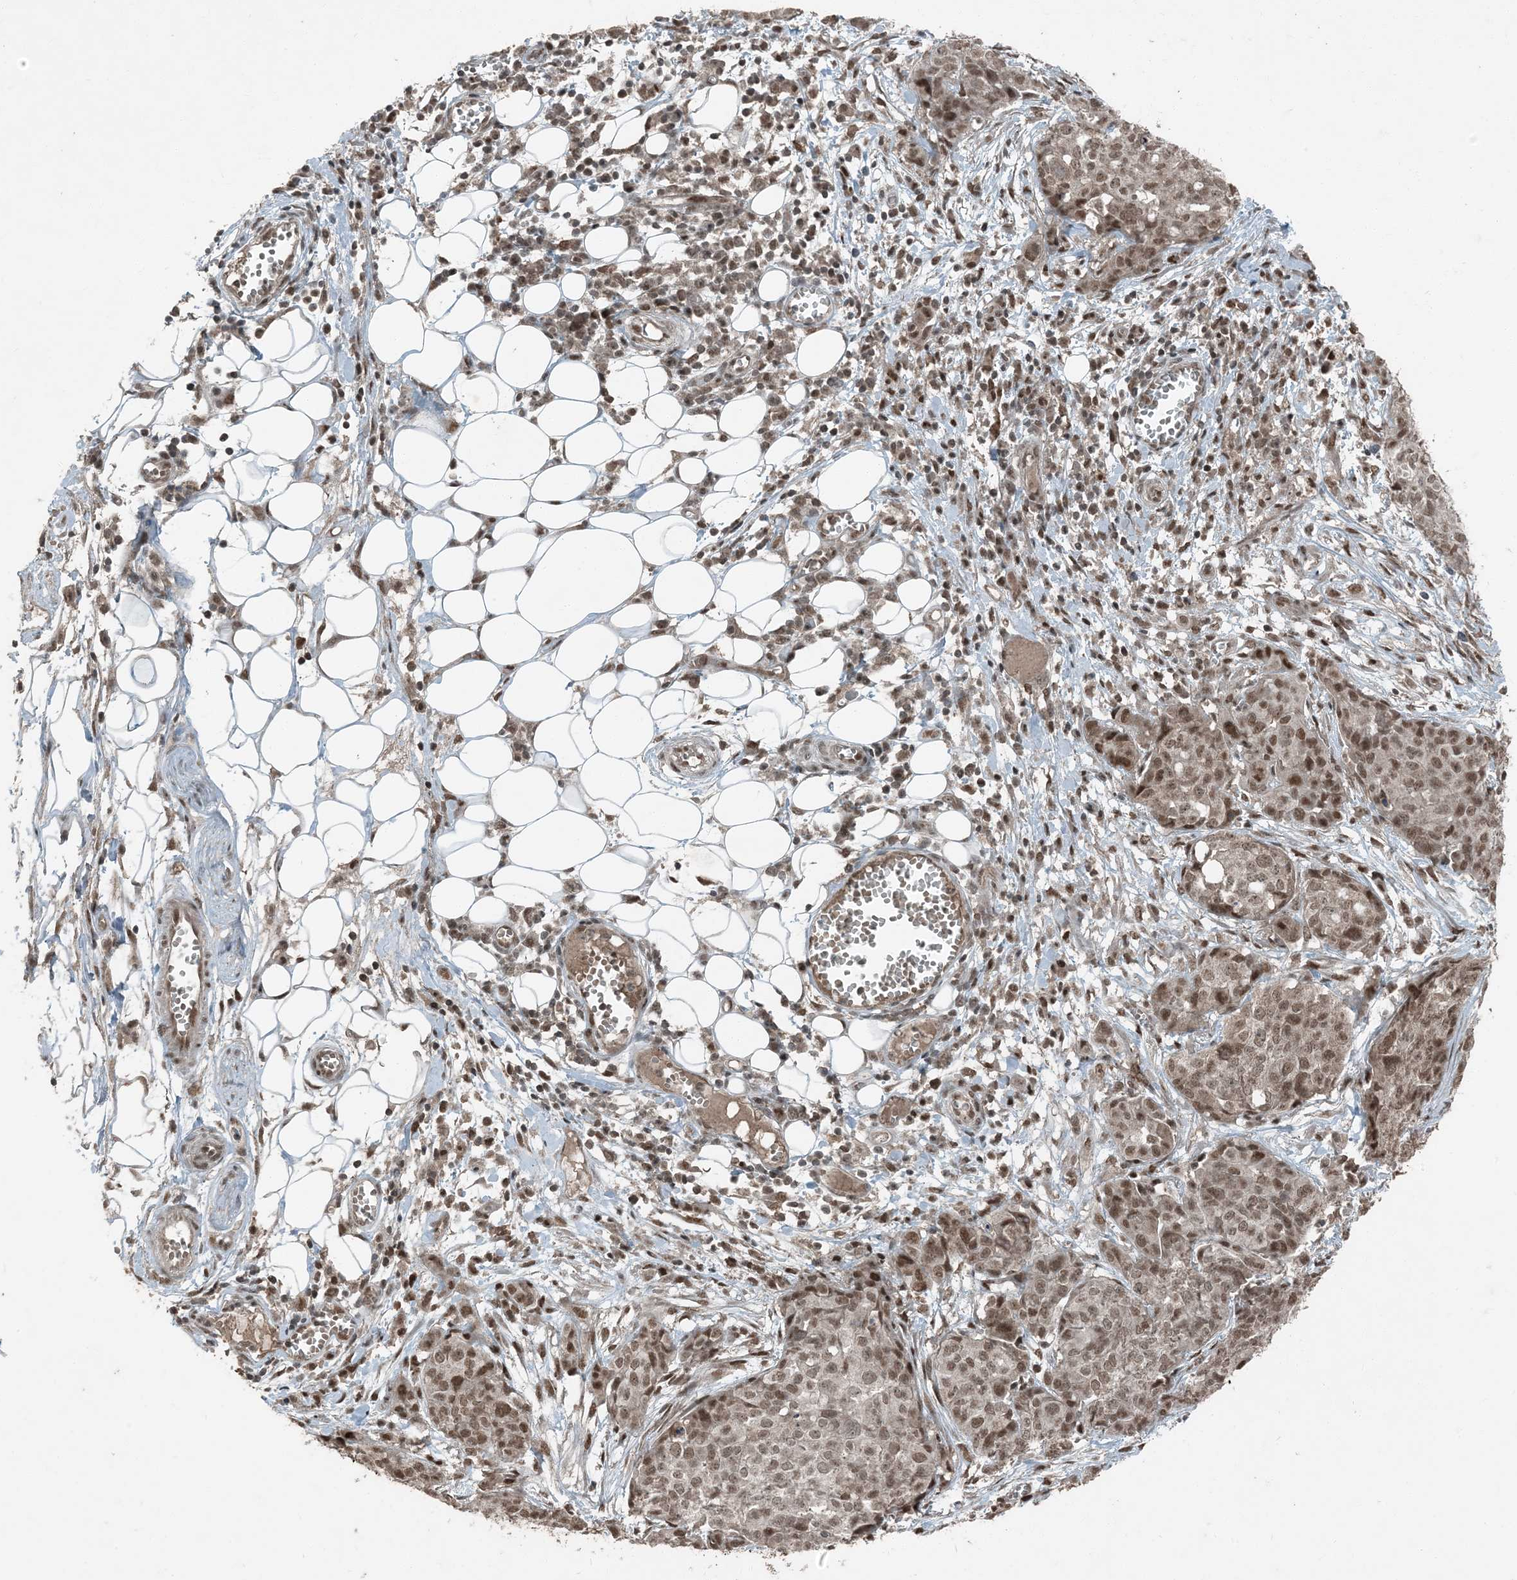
{"staining": {"intensity": "moderate", "quantity": ">75%", "location": "nuclear"}, "tissue": "ovarian cancer", "cell_type": "Tumor cells", "image_type": "cancer", "snomed": [{"axis": "morphology", "description": "Cystadenocarcinoma, serous, NOS"}, {"axis": "topography", "description": "Soft tissue"}, {"axis": "topography", "description": "Ovary"}], "caption": "DAB immunohistochemical staining of human ovarian serous cystadenocarcinoma demonstrates moderate nuclear protein expression in approximately >75% of tumor cells.", "gene": "TRAPPC12", "patient": {"sex": "female", "age": 57}}